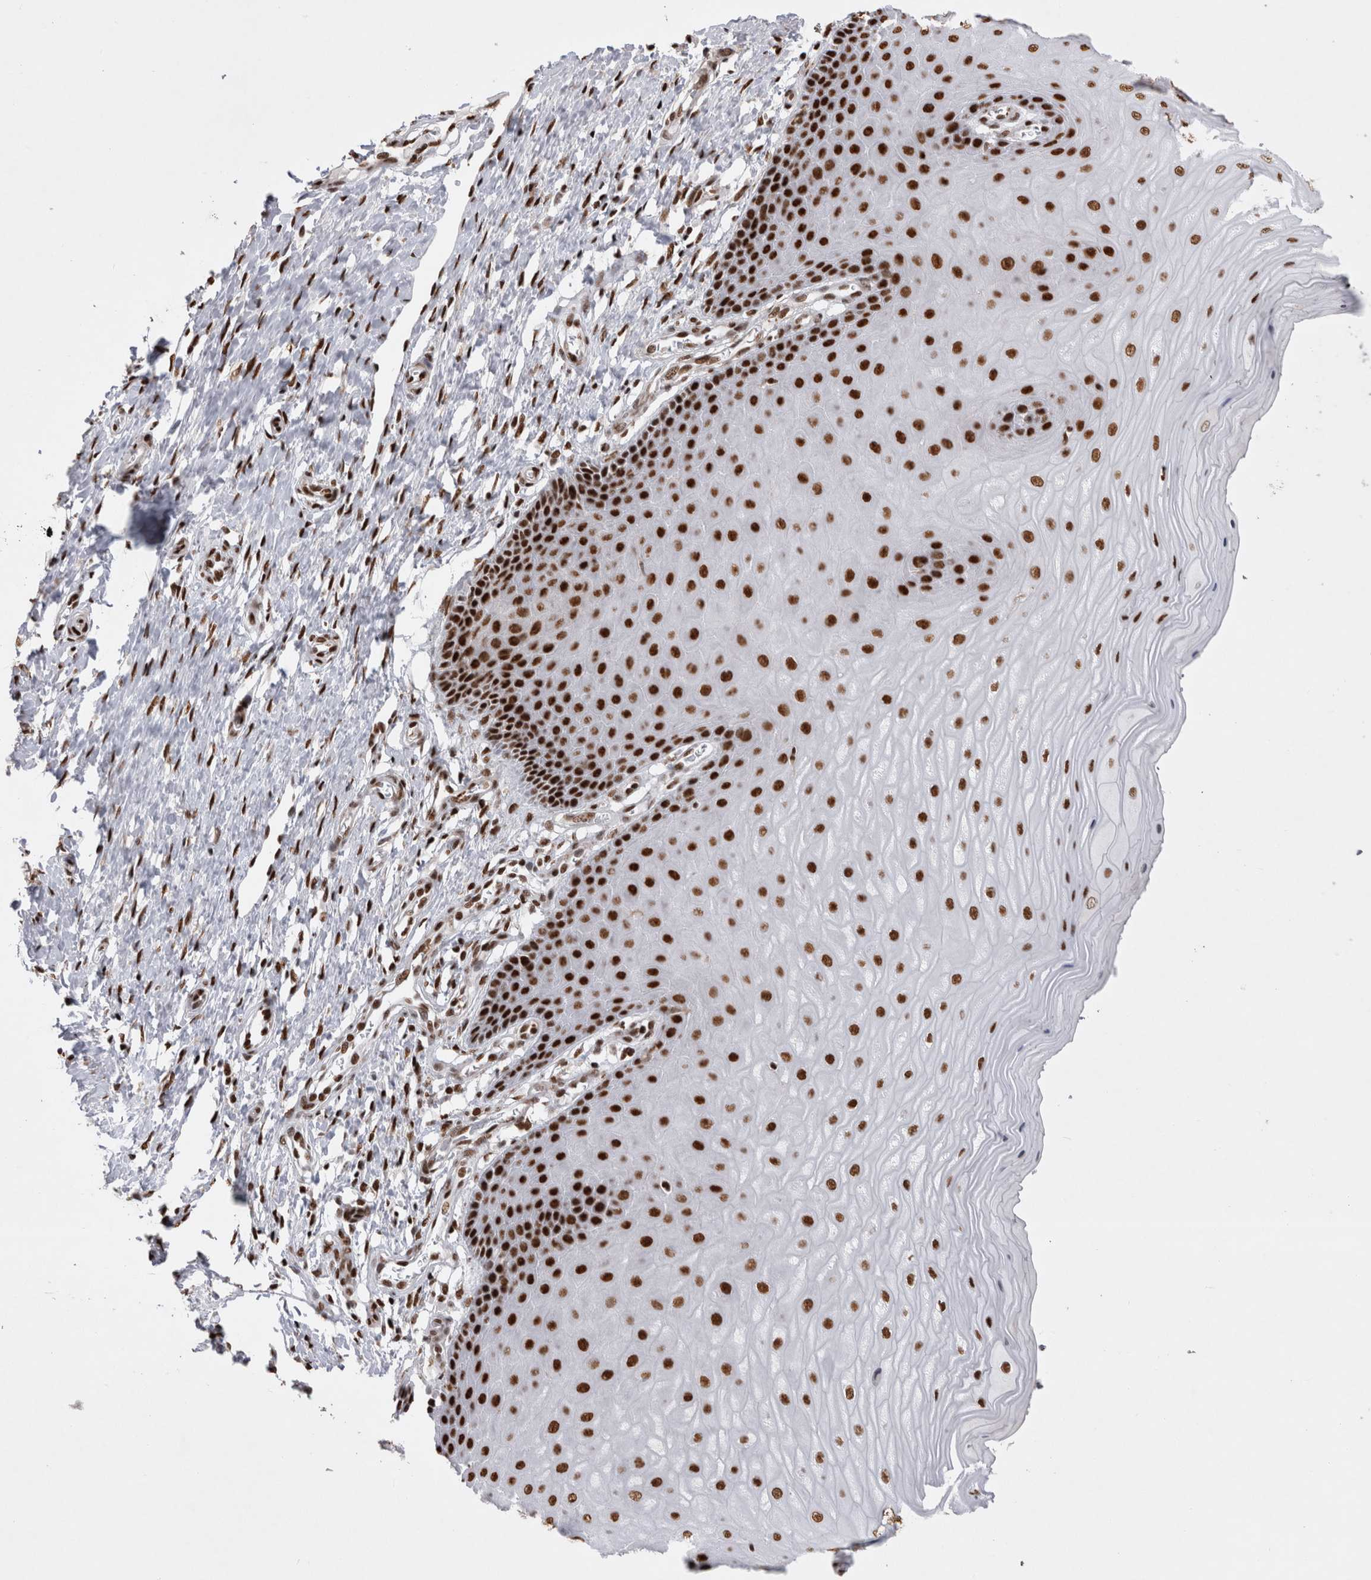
{"staining": {"intensity": "strong", "quantity": ">75%", "location": "nuclear"}, "tissue": "cervix", "cell_type": "Glandular cells", "image_type": "normal", "snomed": [{"axis": "morphology", "description": "Normal tissue, NOS"}, {"axis": "topography", "description": "Cervix"}], "caption": "Immunohistochemistry histopathology image of unremarkable cervix: human cervix stained using immunohistochemistry exhibits high levels of strong protein expression localized specifically in the nuclear of glandular cells, appearing as a nuclear brown color.", "gene": "EYA2", "patient": {"sex": "female", "age": 55}}